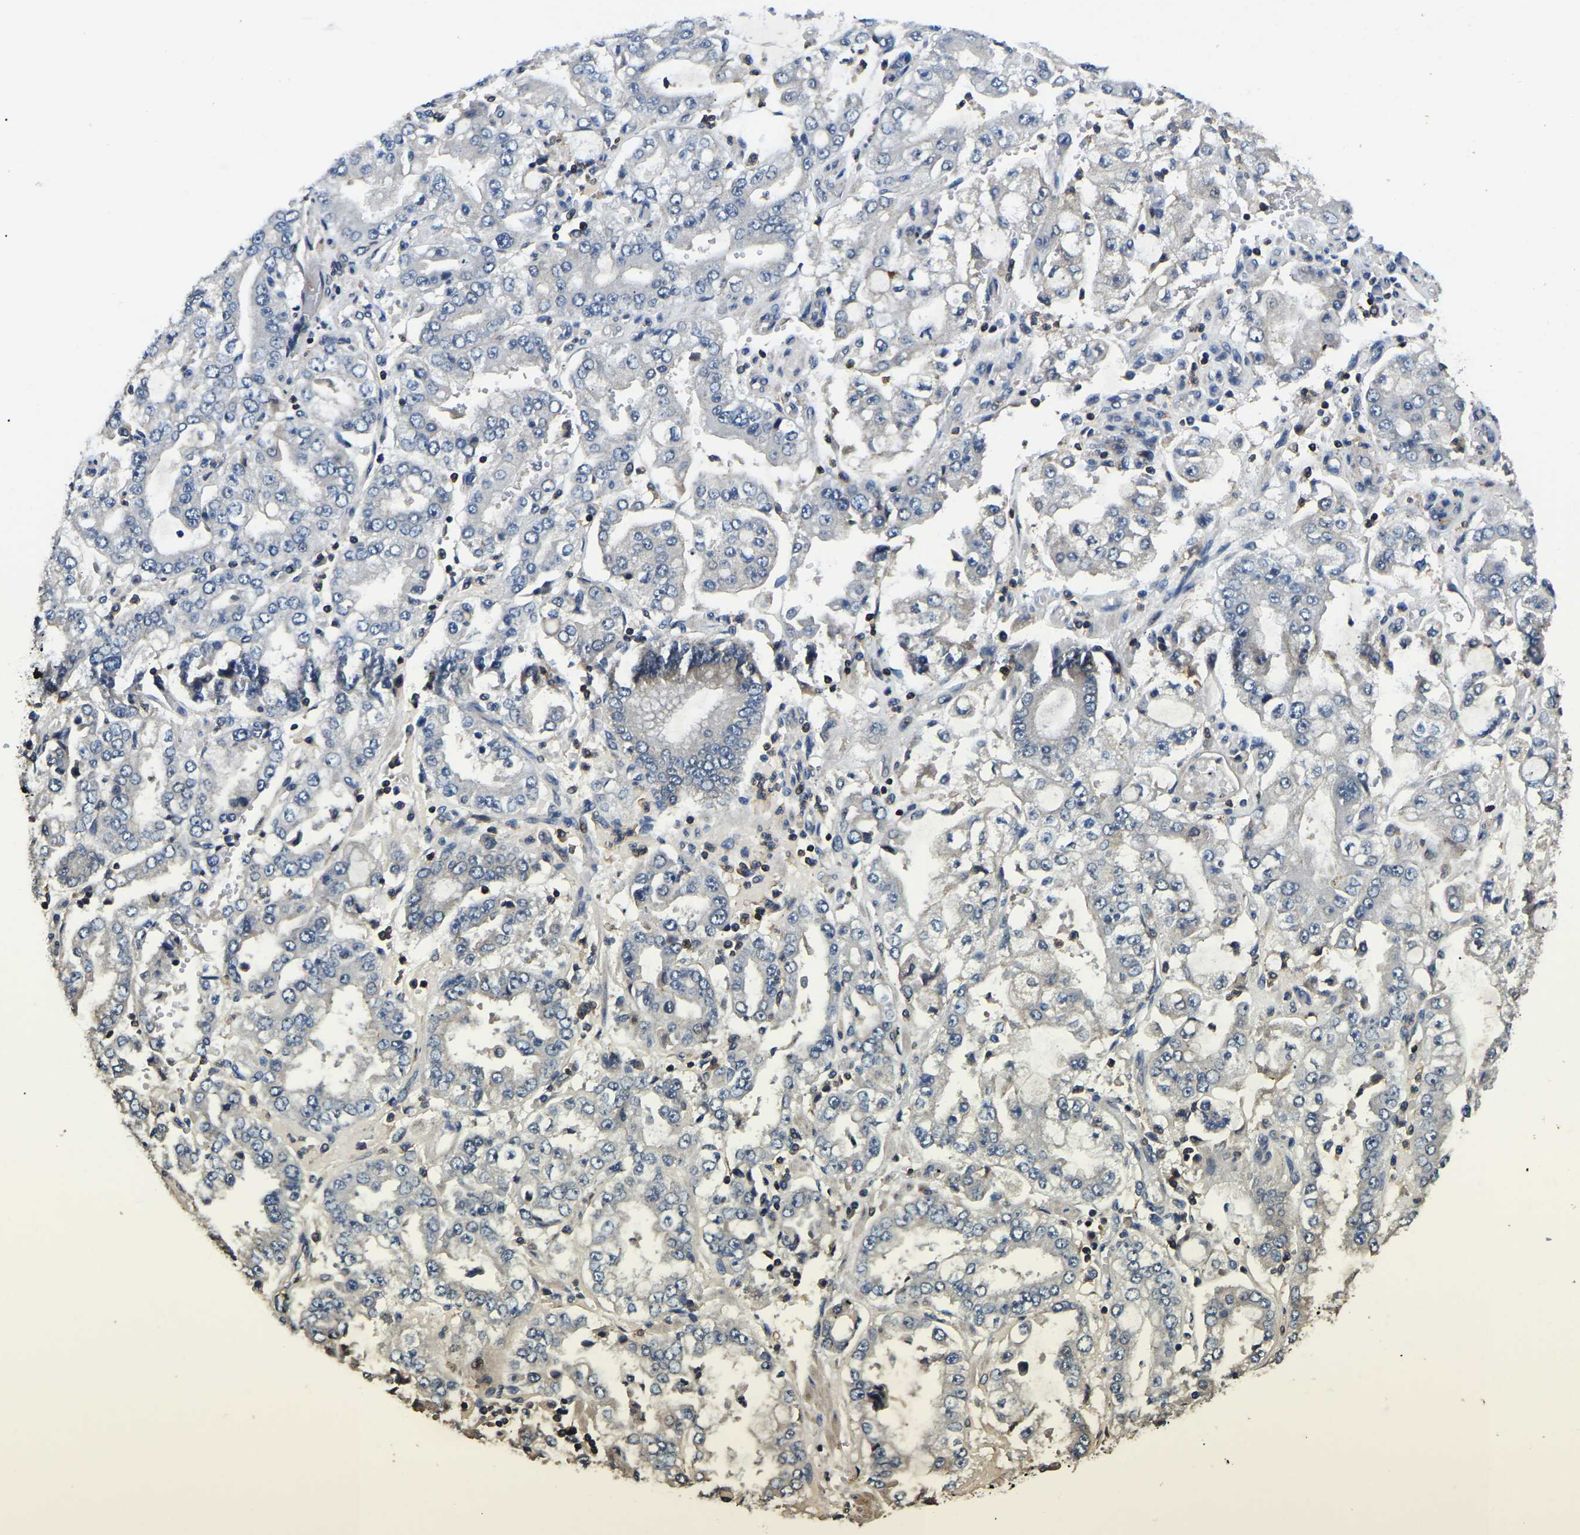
{"staining": {"intensity": "negative", "quantity": "none", "location": "none"}, "tissue": "stomach cancer", "cell_type": "Tumor cells", "image_type": "cancer", "snomed": [{"axis": "morphology", "description": "Adenocarcinoma, NOS"}, {"axis": "topography", "description": "Stomach"}], "caption": "Stomach adenocarcinoma stained for a protein using immunohistochemistry (IHC) displays no expression tumor cells.", "gene": "SMPD2", "patient": {"sex": "male", "age": 76}}